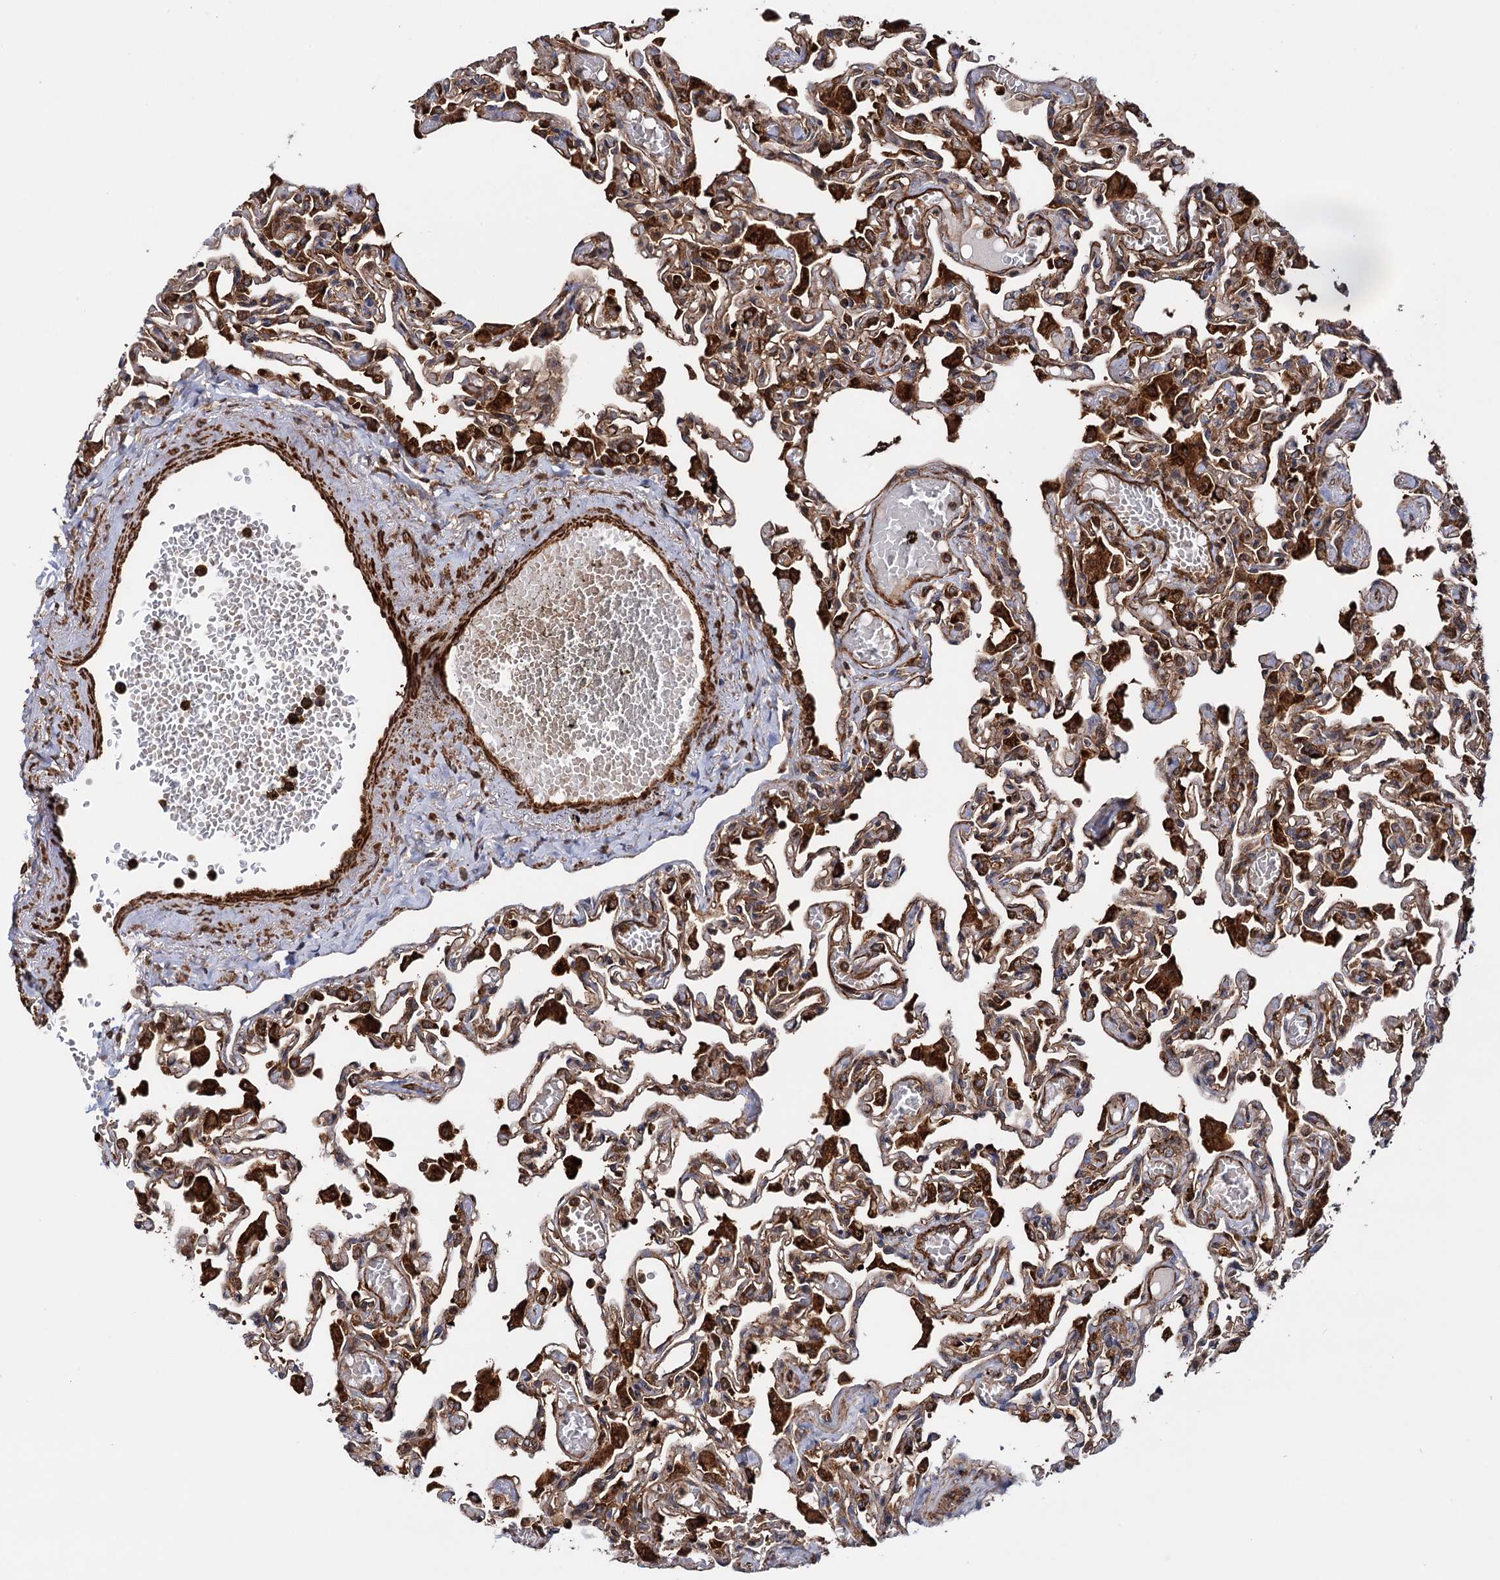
{"staining": {"intensity": "moderate", "quantity": ">75%", "location": "cytoplasmic/membranous"}, "tissue": "lung", "cell_type": "Alveolar cells", "image_type": "normal", "snomed": [{"axis": "morphology", "description": "Normal tissue, NOS"}, {"axis": "topography", "description": "Bronchus"}, {"axis": "topography", "description": "Lung"}], "caption": "A medium amount of moderate cytoplasmic/membranous staining is seen in about >75% of alveolar cells in normal lung. Using DAB (3,3'-diaminobenzidine) (brown) and hematoxylin (blue) stains, captured at high magnification using brightfield microscopy.", "gene": "ATP8B4", "patient": {"sex": "female", "age": 49}}